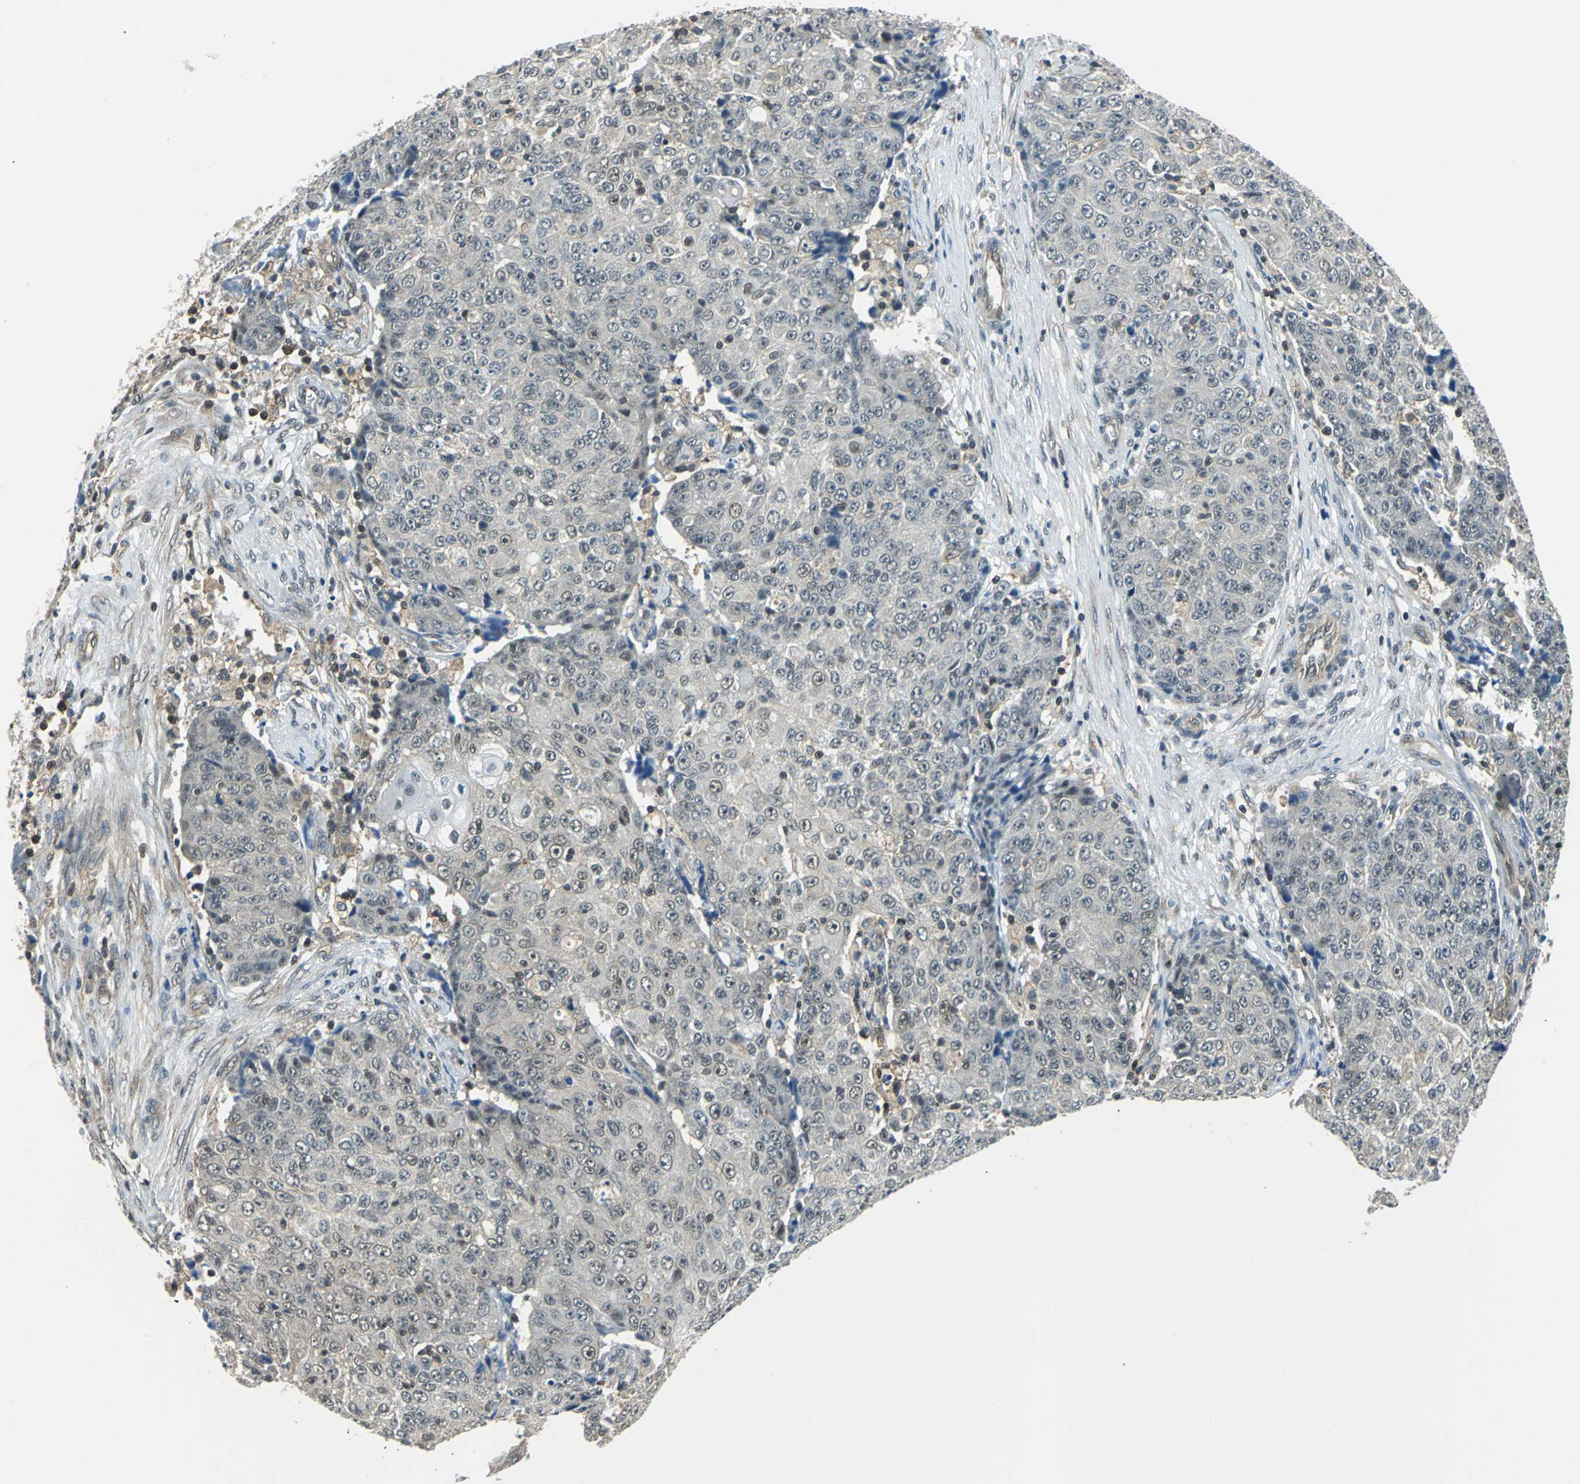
{"staining": {"intensity": "weak", "quantity": "<25%", "location": "cytoplasmic/membranous,nuclear"}, "tissue": "ovarian cancer", "cell_type": "Tumor cells", "image_type": "cancer", "snomed": [{"axis": "morphology", "description": "Carcinoma, endometroid"}, {"axis": "topography", "description": "Ovary"}], "caption": "Protein analysis of ovarian cancer (endometroid carcinoma) displays no significant positivity in tumor cells.", "gene": "ARPC3", "patient": {"sex": "female", "age": 42}}